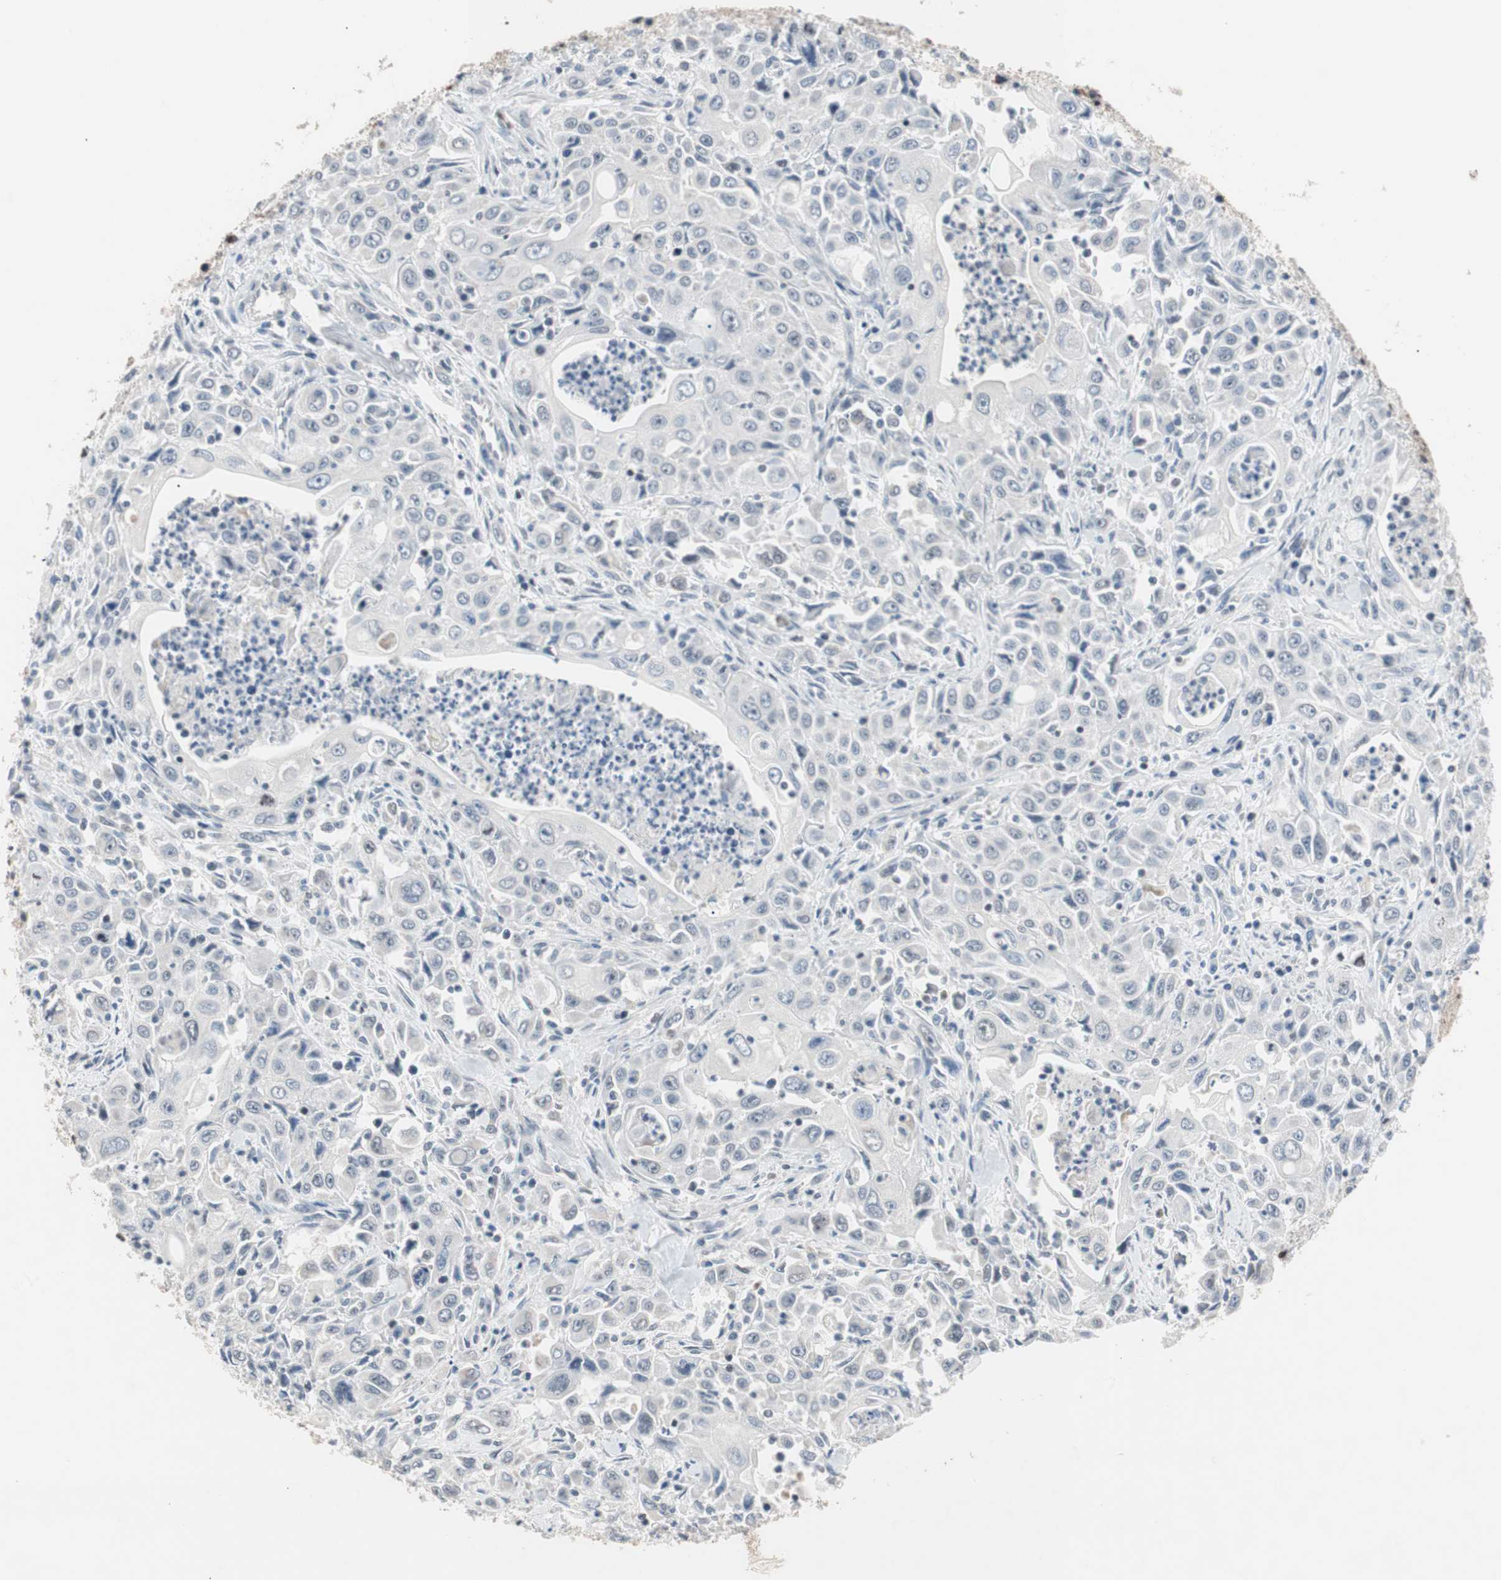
{"staining": {"intensity": "negative", "quantity": "none", "location": "none"}, "tissue": "pancreatic cancer", "cell_type": "Tumor cells", "image_type": "cancer", "snomed": [{"axis": "morphology", "description": "Adenocarcinoma, NOS"}, {"axis": "topography", "description": "Pancreas"}], "caption": "The photomicrograph shows no significant expression in tumor cells of pancreatic adenocarcinoma.", "gene": "LIG3", "patient": {"sex": "male", "age": 70}}